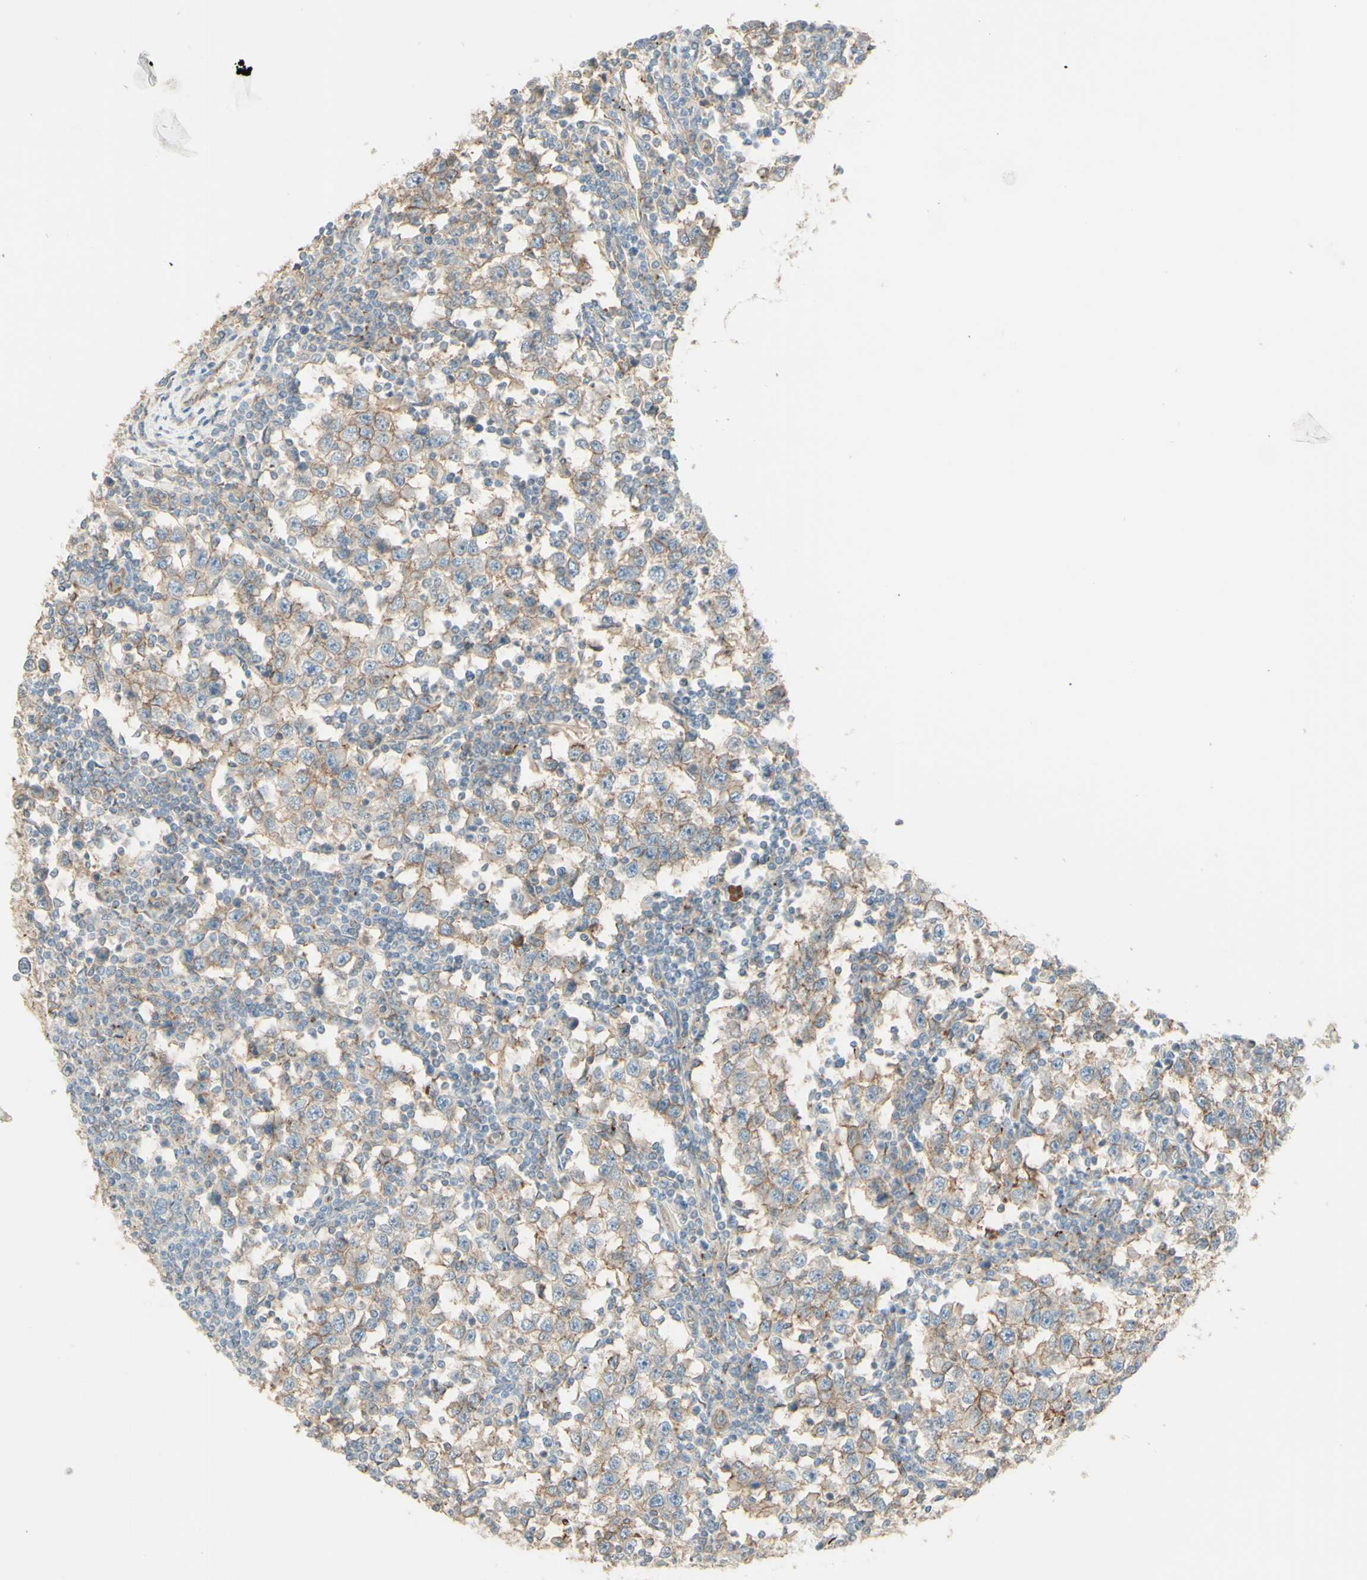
{"staining": {"intensity": "weak", "quantity": "25%-75%", "location": "cytoplasmic/membranous"}, "tissue": "testis cancer", "cell_type": "Tumor cells", "image_type": "cancer", "snomed": [{"axis": "morphology", "description": "Seminoma, NOS"}, {"axis": "topography", "description": "Testis"}], "caption": "Brown immunohistochemical staining in human testis cancer reveals weak cytoplasmic/membranous positivity in approximately 25%-75% of tumor cells.", "gene": "RNF149", "patient": {"sex": "male", "age": 65}}